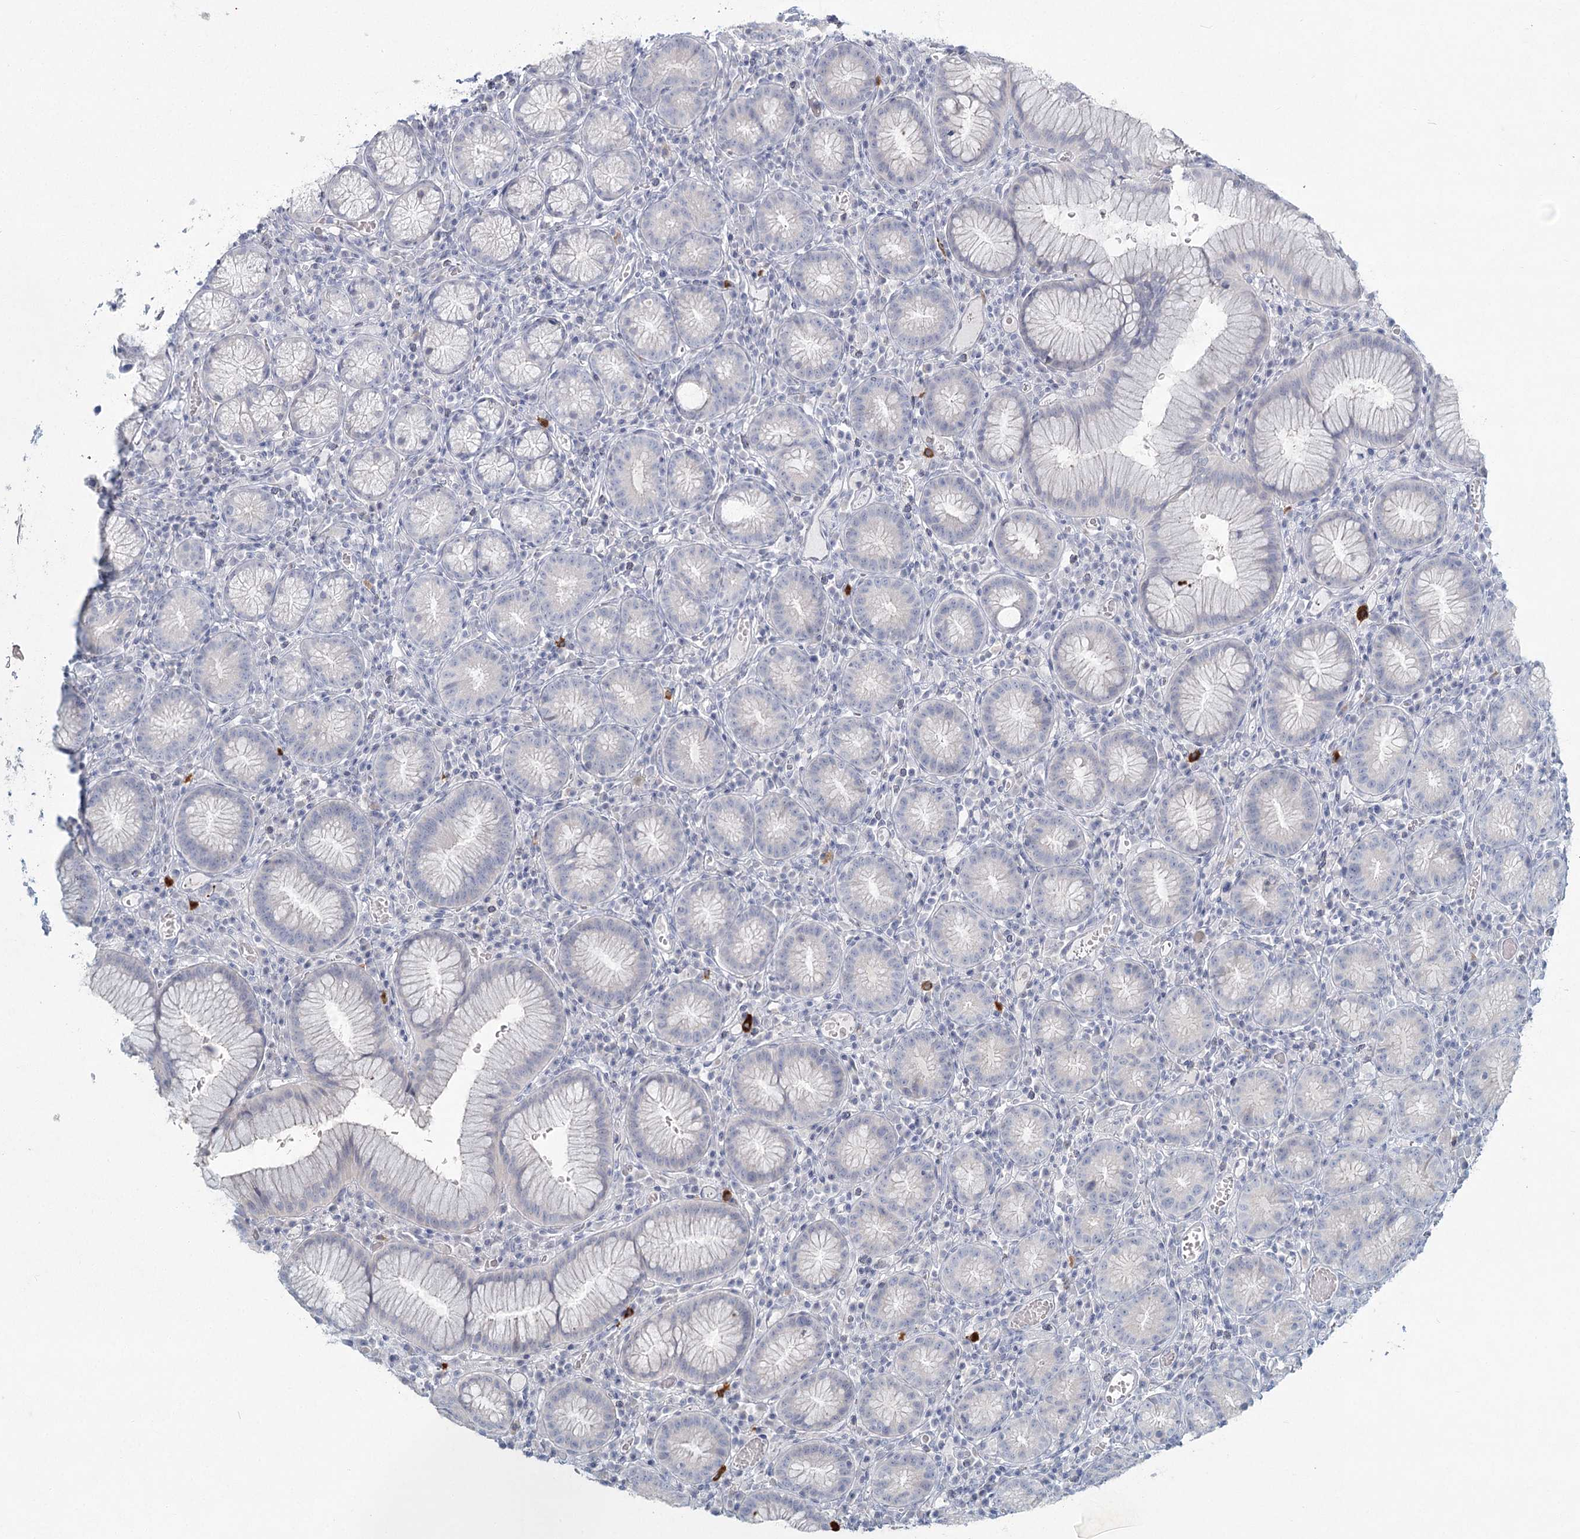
{"staining": {"intensity": "negative", "quantity": "none", "location": "none"}, "tissue": "stomach", "cell_type": "Glandular cells", "image_type": "normal", "snomed": [{"axis": "morphology", "description": "Normal tissue, NOS"}, {"axis": "topography", "description": "Stomach"}], "caption": "DAB (3,3'-diaminobenzidine) immunohistochemical staining of unremarkable human stomach displays no significant positivity in glandular cells.", "gene": "LRP2BP", "patient": {"sex": "male", "age": 55}}